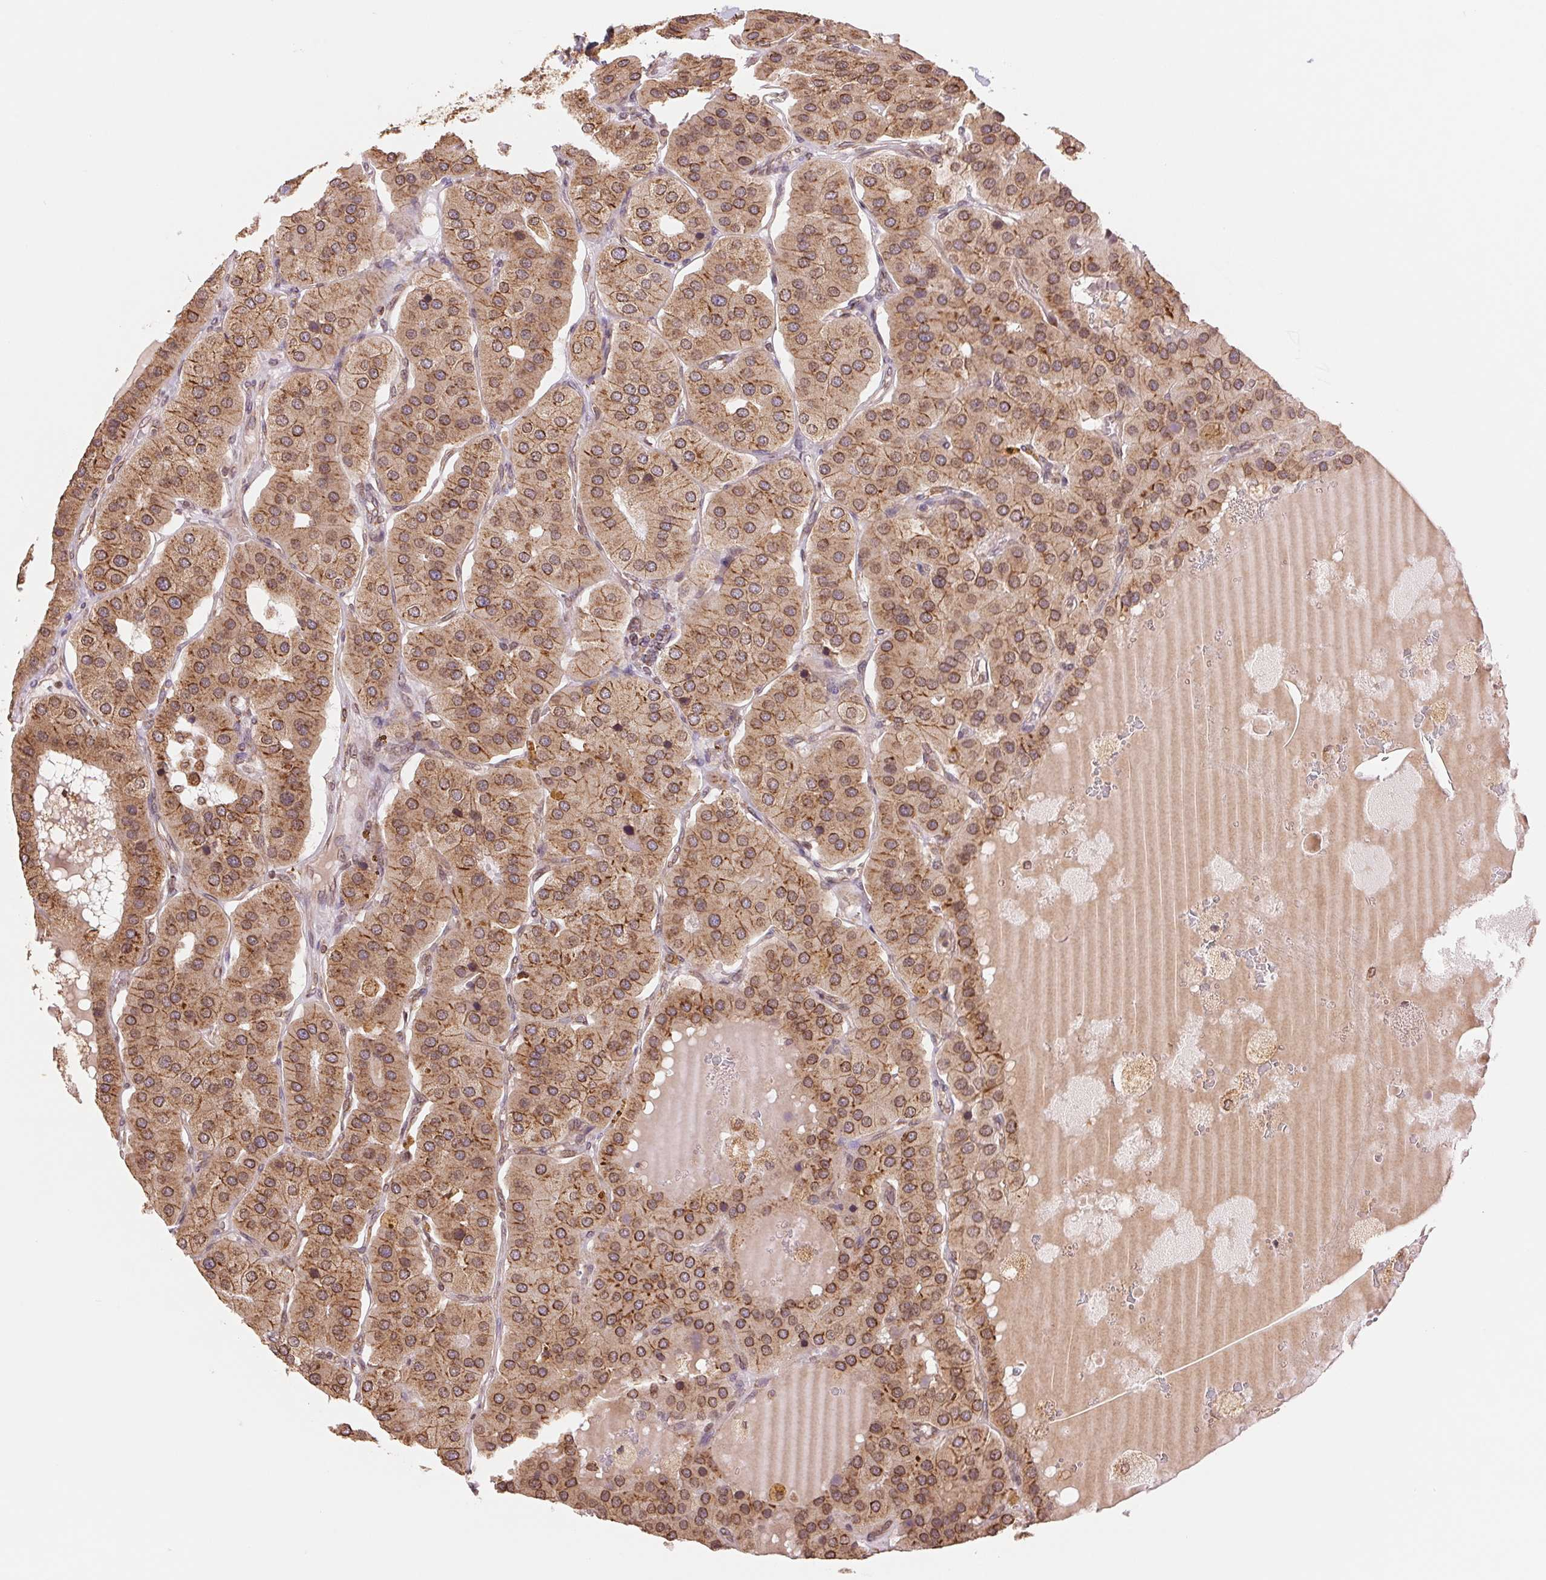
{"staining": {"intensity": "moderate", "quantity": ">75%", "location": "cytoplasmic/membranous"}, "tissue": "parathyroid gland", "cell_type": "Glandular cells", "image_type": "normal", "snomed": [{"axis": "morphology", "description": "Normal tissue, NOS"}, {"axis": "morphology", "description": "Adenoma, NOS"}, {"axis": "topography", "description": "Parathyroid gland"}], "caption": "Moderate cytoplasmic/membranous protein expression is present in approximately >75% of glandular cells in parathyroid gland. Ihc stains the protein in brown and the nuclei are stained blue.", "gene": "RPN1", "patient": {"sex": "female", "age": 86}}